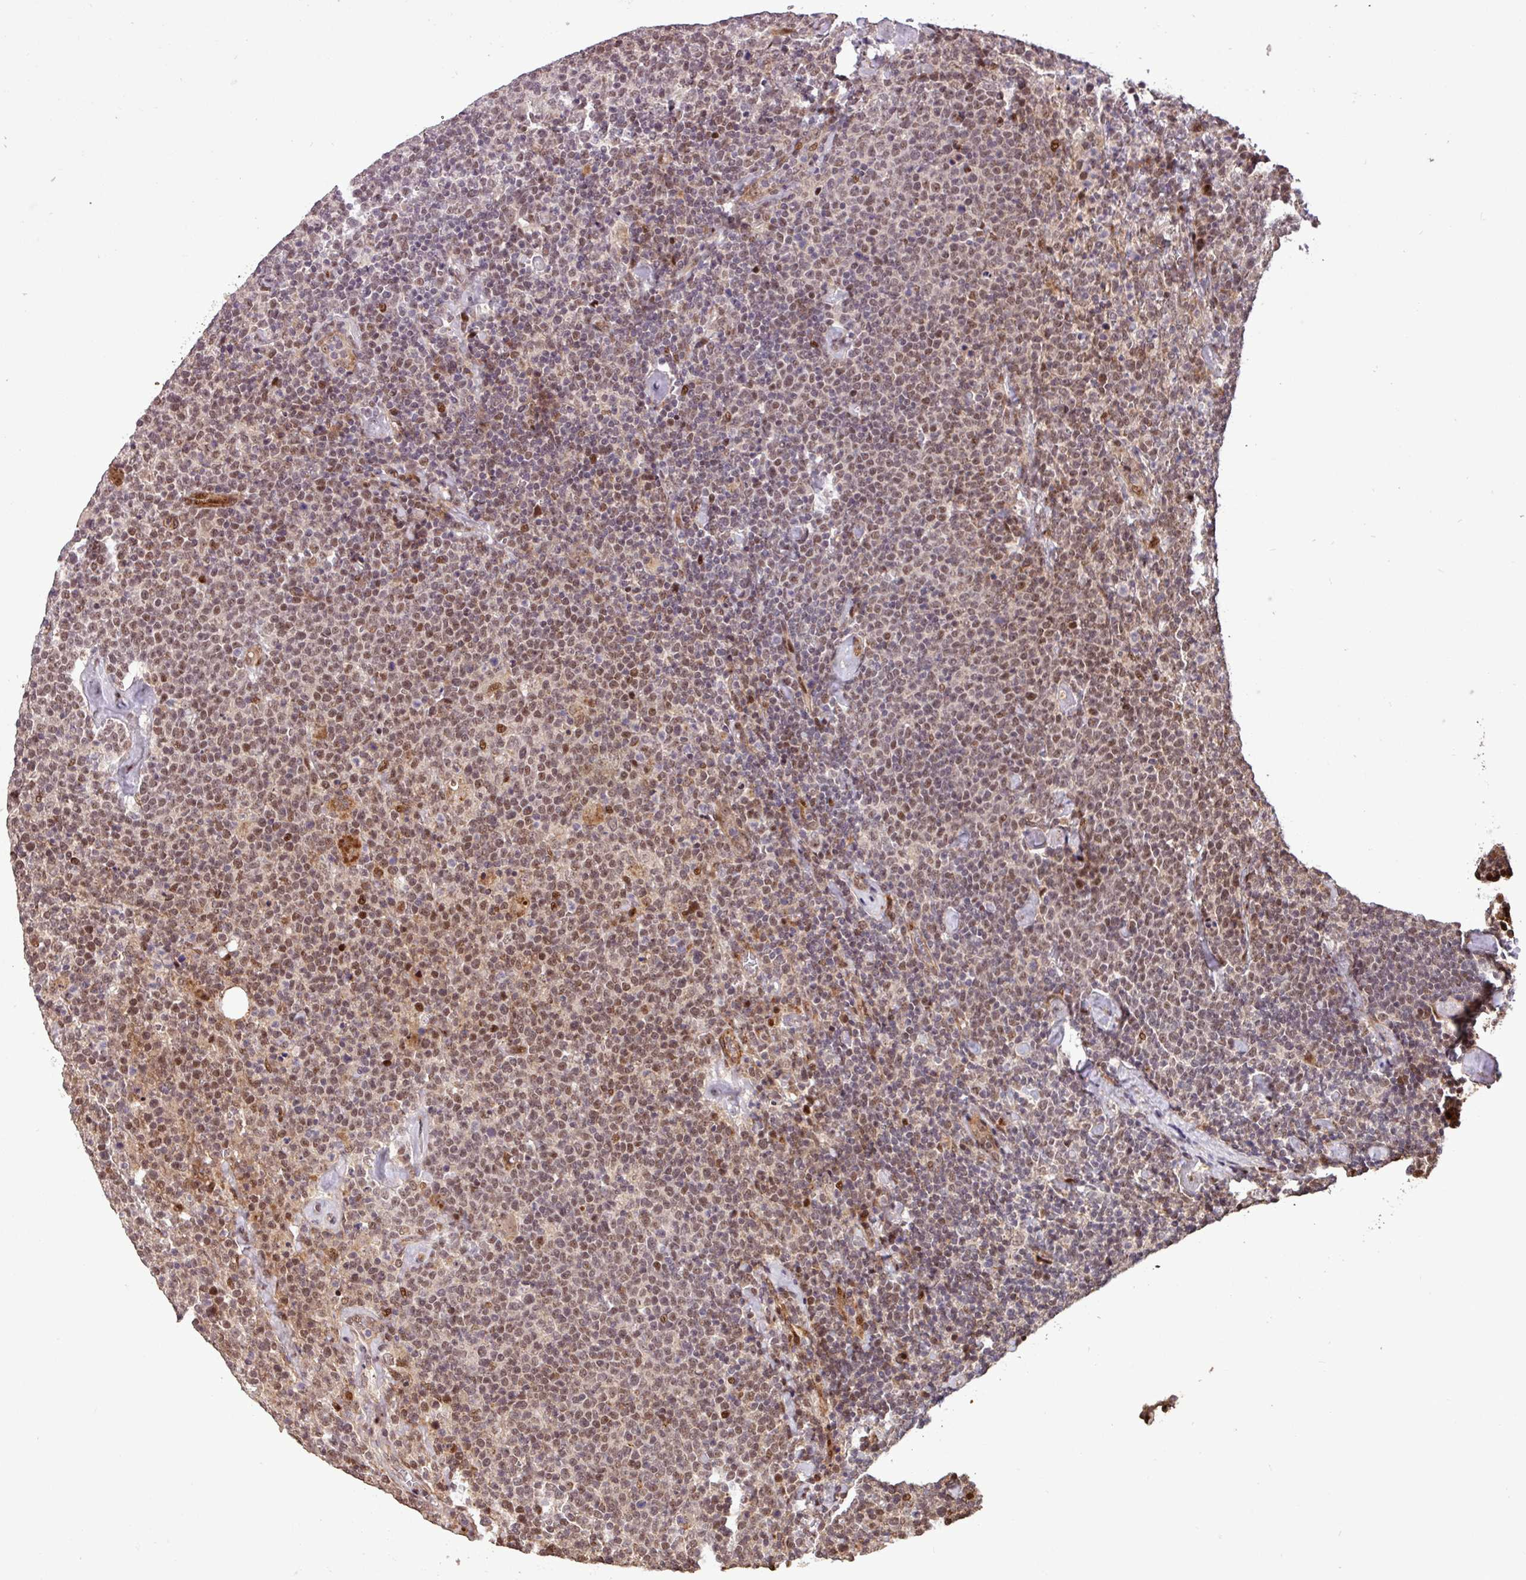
{"staining": {"intensity": "moderate", "quantity": "25%-75%", "location": "nuclear"}, "tissue": "lymphoma", "cell_type": "Tumor cells", "image_type": "cancer", "snomed": [{"axis": "morphology", "description": "Malignant lymphoma, non-Hodgkin's type, High grade"}, {"axis": "topography", "description": "Lymph node"}], "caption": "Approximately 25%-75% of tumor cells in human malignant lymphoma, non-Hodgkin's type (high-grade) show moderate nuclear protein positivity as visualized by brown immunohistochemical staining.", "gene": "SLC22A24", "patient": {"sex": "male", "age": 61}}